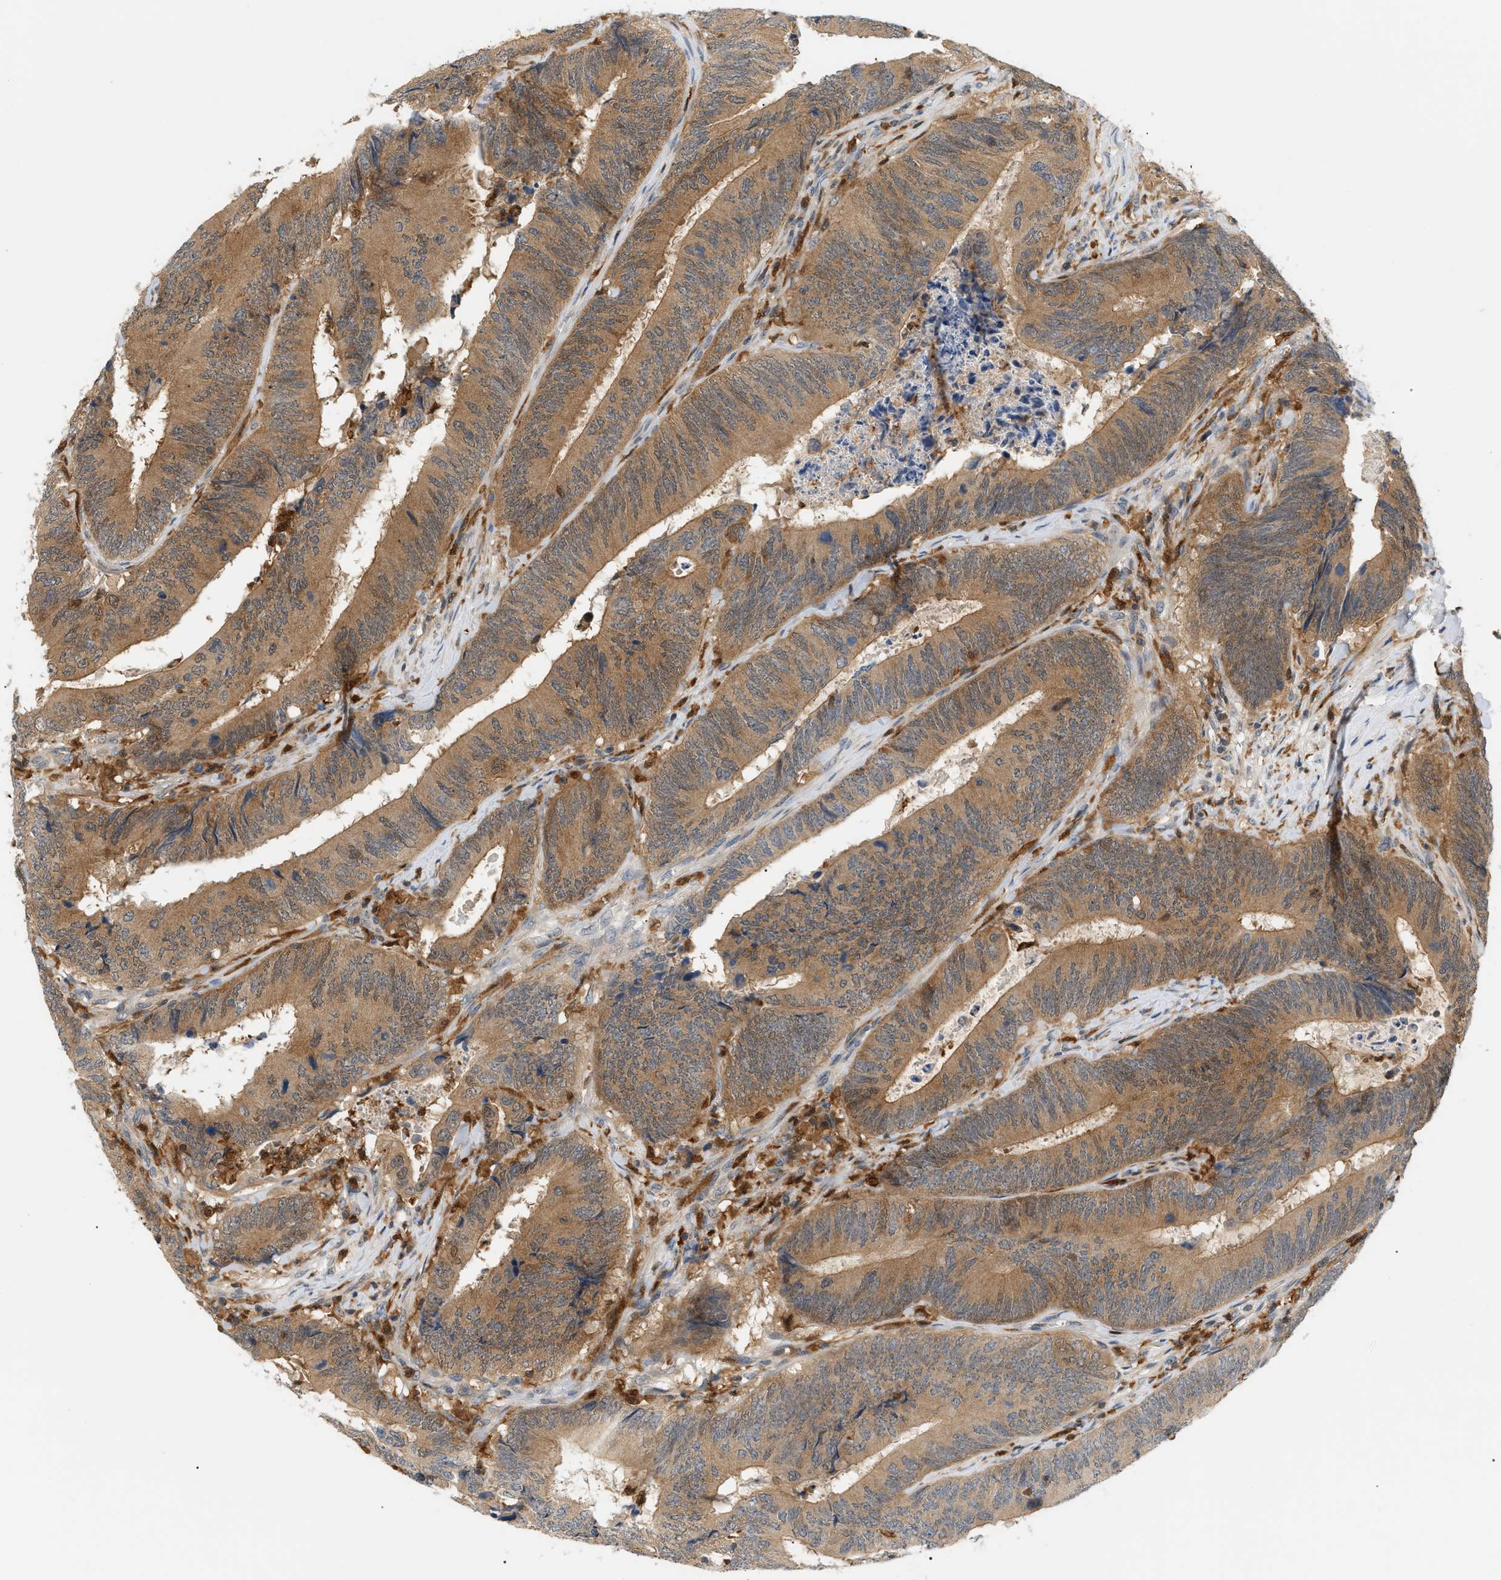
{"staining": {"intensity": "moderate", "quantity": ">75%", "location": "cytoplasmic/membranous"}, "tissue": "colorectal cancer", "cell_type": "Tumor cells", "image_type": "cancer", "snomed": [{"axis": "morphology", "description": "Normal tissue, NOS"}, {"axis": "morphology", "description": "Adenocarcinoma, NOS"}, {"axis": "topography", "description": "Colon"}], "caption": "Human colorectal adenocarcinoma stained for a protein (brown) shows moderate cytoplasmic/membranous positive positivity in about >75% of tumor cells.", "gene": "PYCARD", "patient": {"sex": "male", "age": 56}}